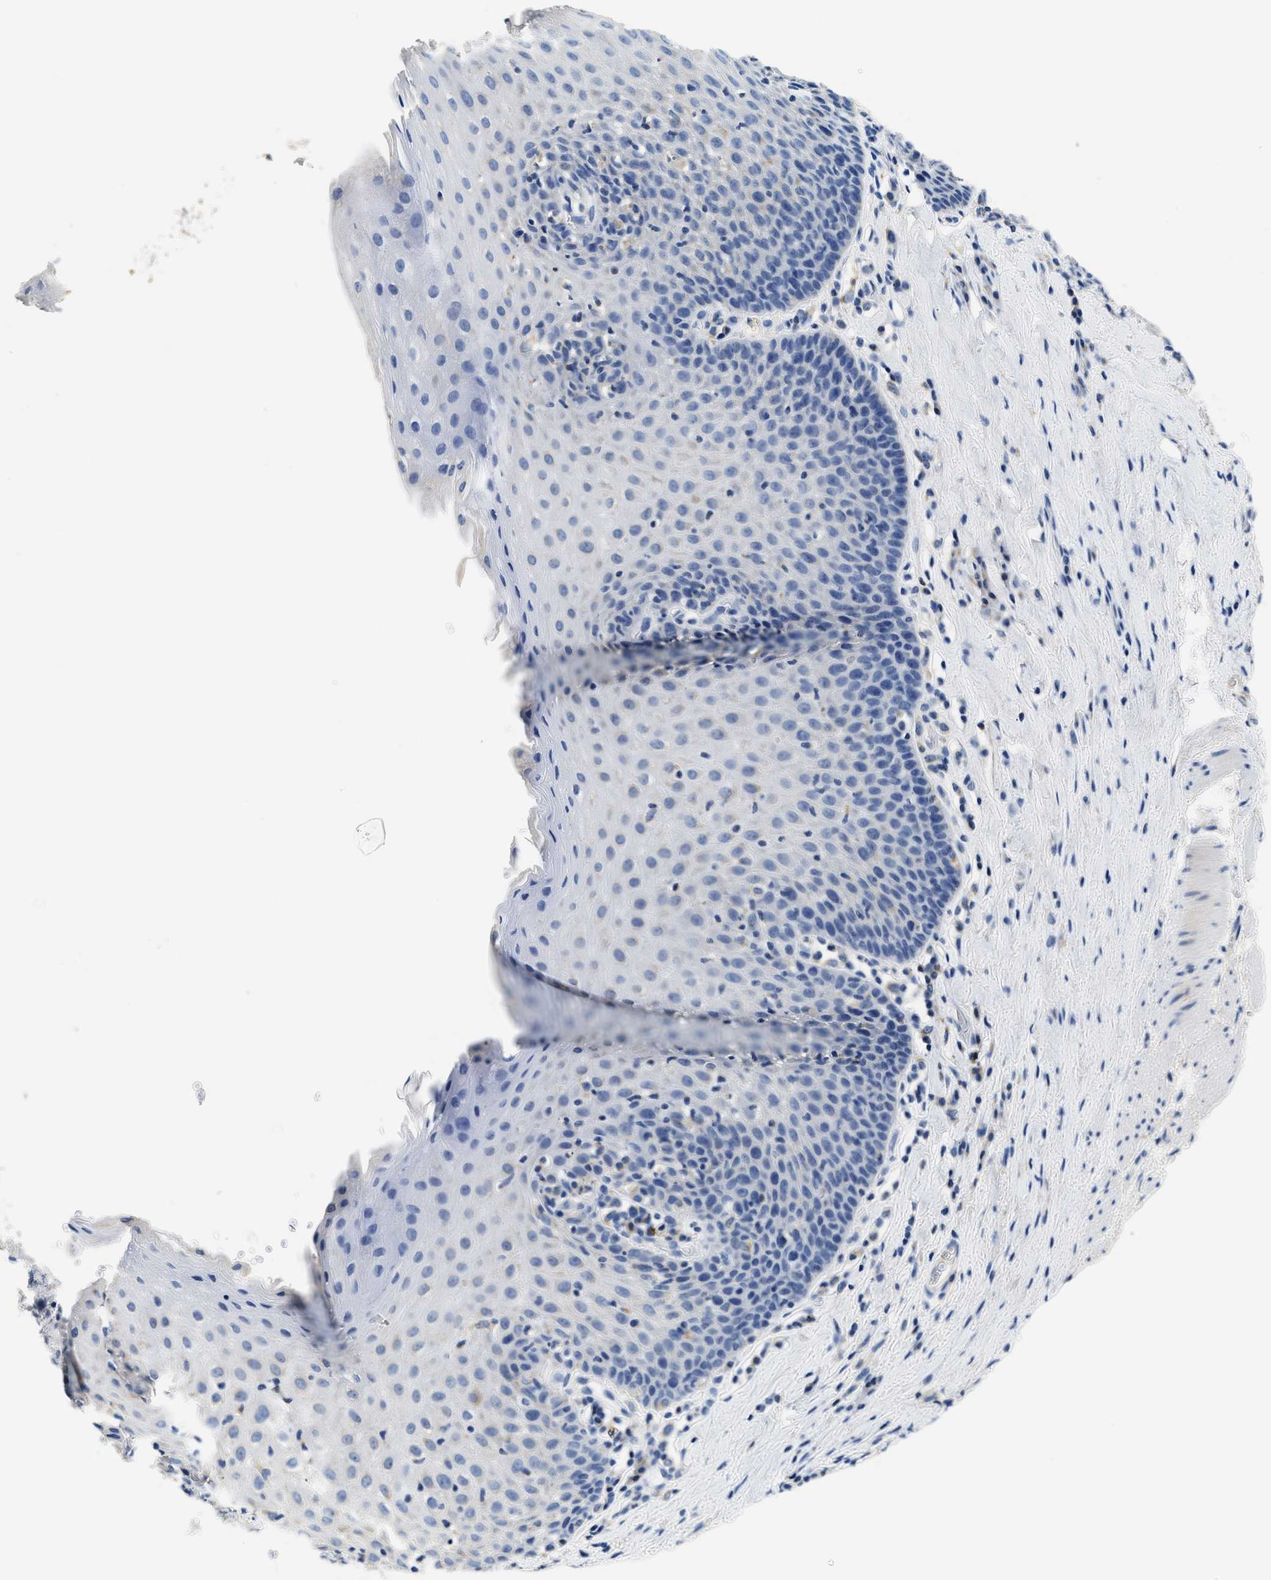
{"staining": {"intensity": "negative", "quantity": "none", "location": "none"}, "tissue": "esophagus", "cell_type": "Squamous epithelial cells", "image_type": "normal", "snomed": [{"axis": "morphology", "description": "Normal tissue, NOS"}, {"axis": "topography", "description": "Esophagus"}], "caption": "Image shows no protein staining in squamous epithelial cells of unremarkable esophagus. (IHC, brightfield microscopy, high magnification).", "gene": "PCK2", "patient": {"sex": "female", "age": 61}}